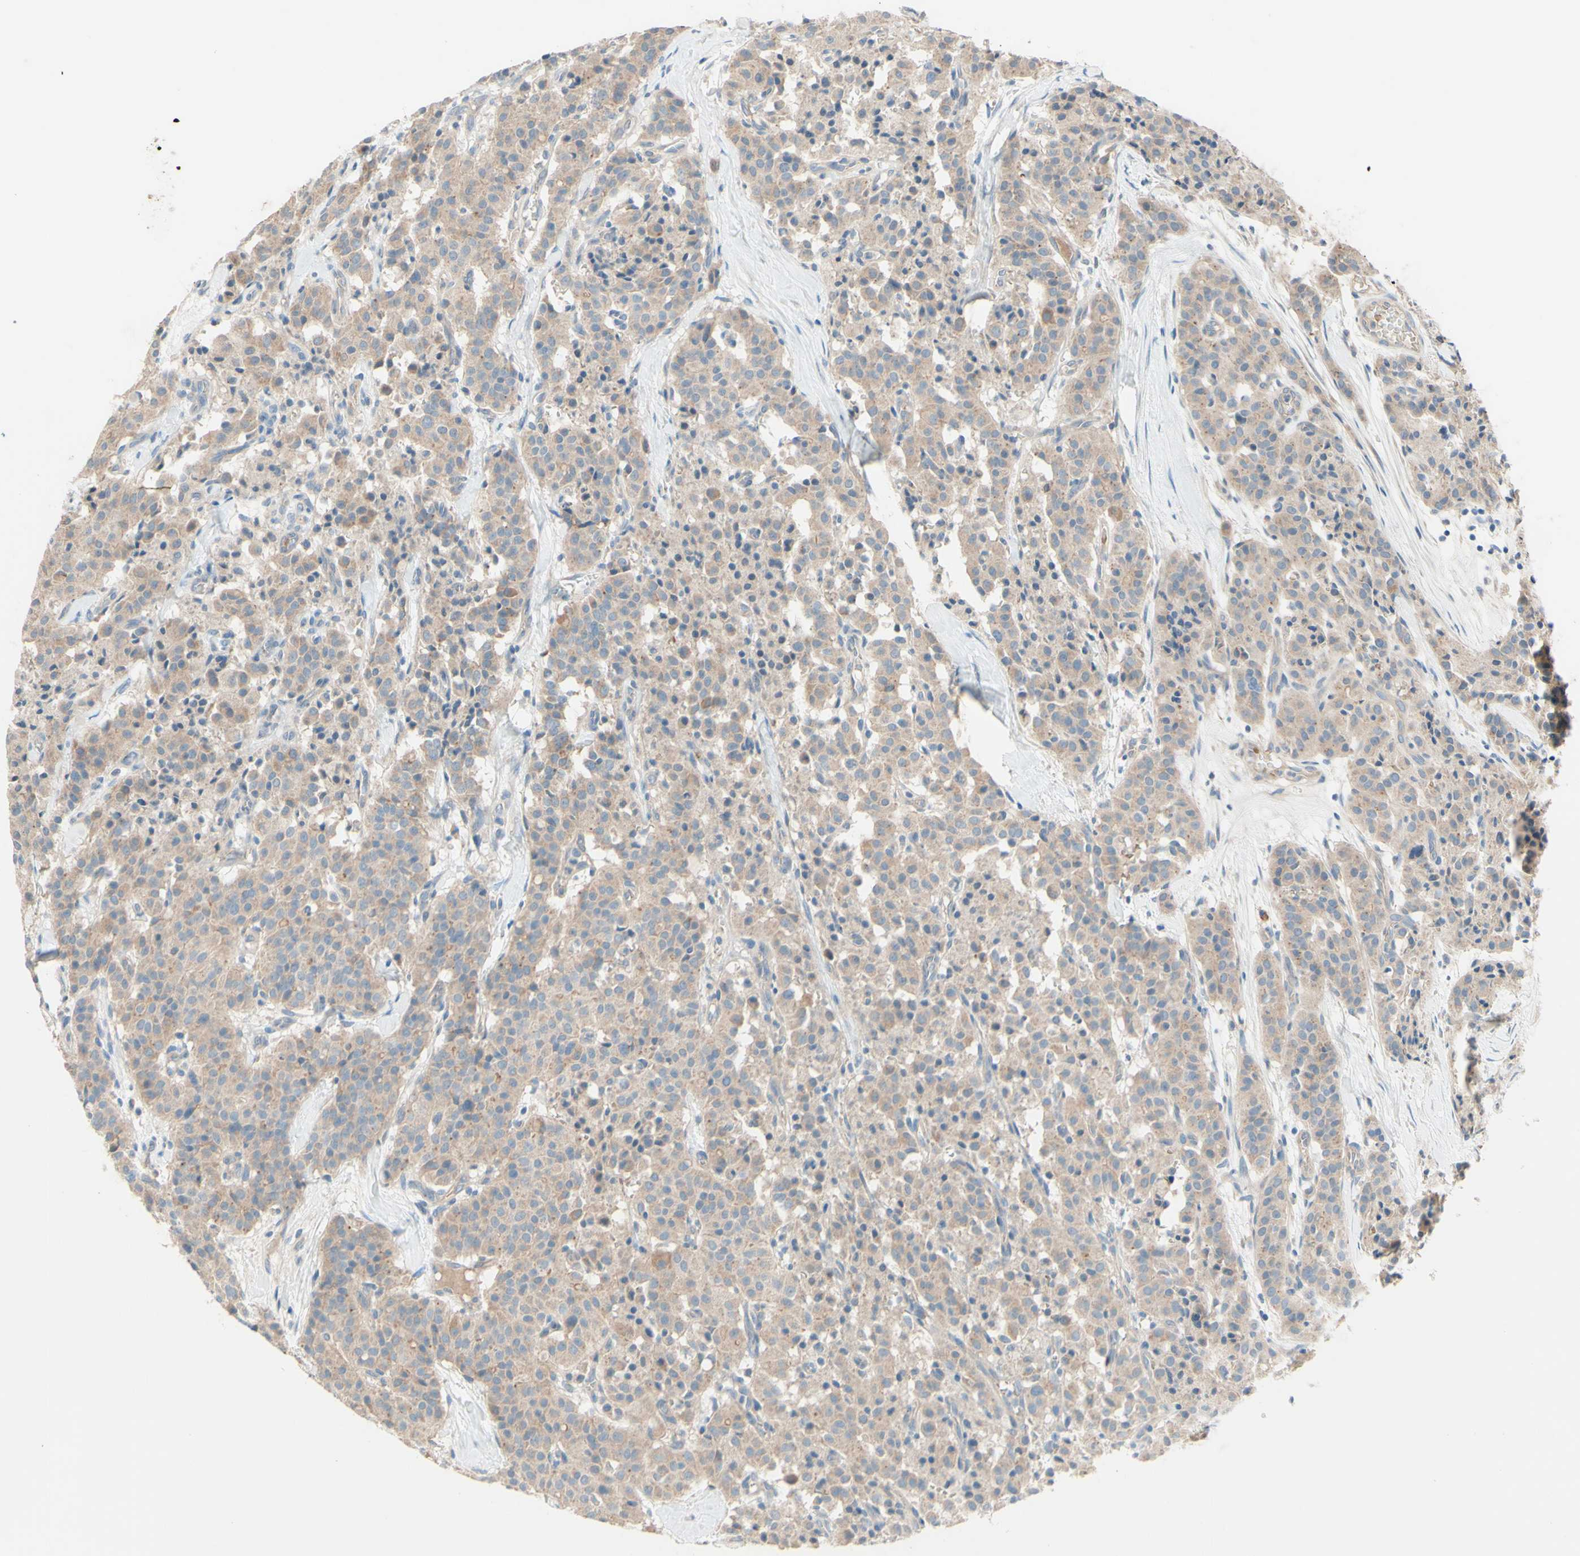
{"staining": {"intensity": "weak", "quantity": ">75%", "location": "cytoplasmic/membranous"}, "tissue": "carcinoid", "cell_type": "Tumor cells", "image_type": "cancer", "snomed": [{"axis": "morphology", "description": "Carcinoid, malignant, NOS"}, {"axis": "topography", "description": "Lung"}], "caption": "Brown immunohistochemical staining in human carcinoid demonstrates weak cytoplasmic/membranous expression in approximately >75% of tumor cells.", "gene": "IL2", "patient": {"sex": "male", "age": 30}}